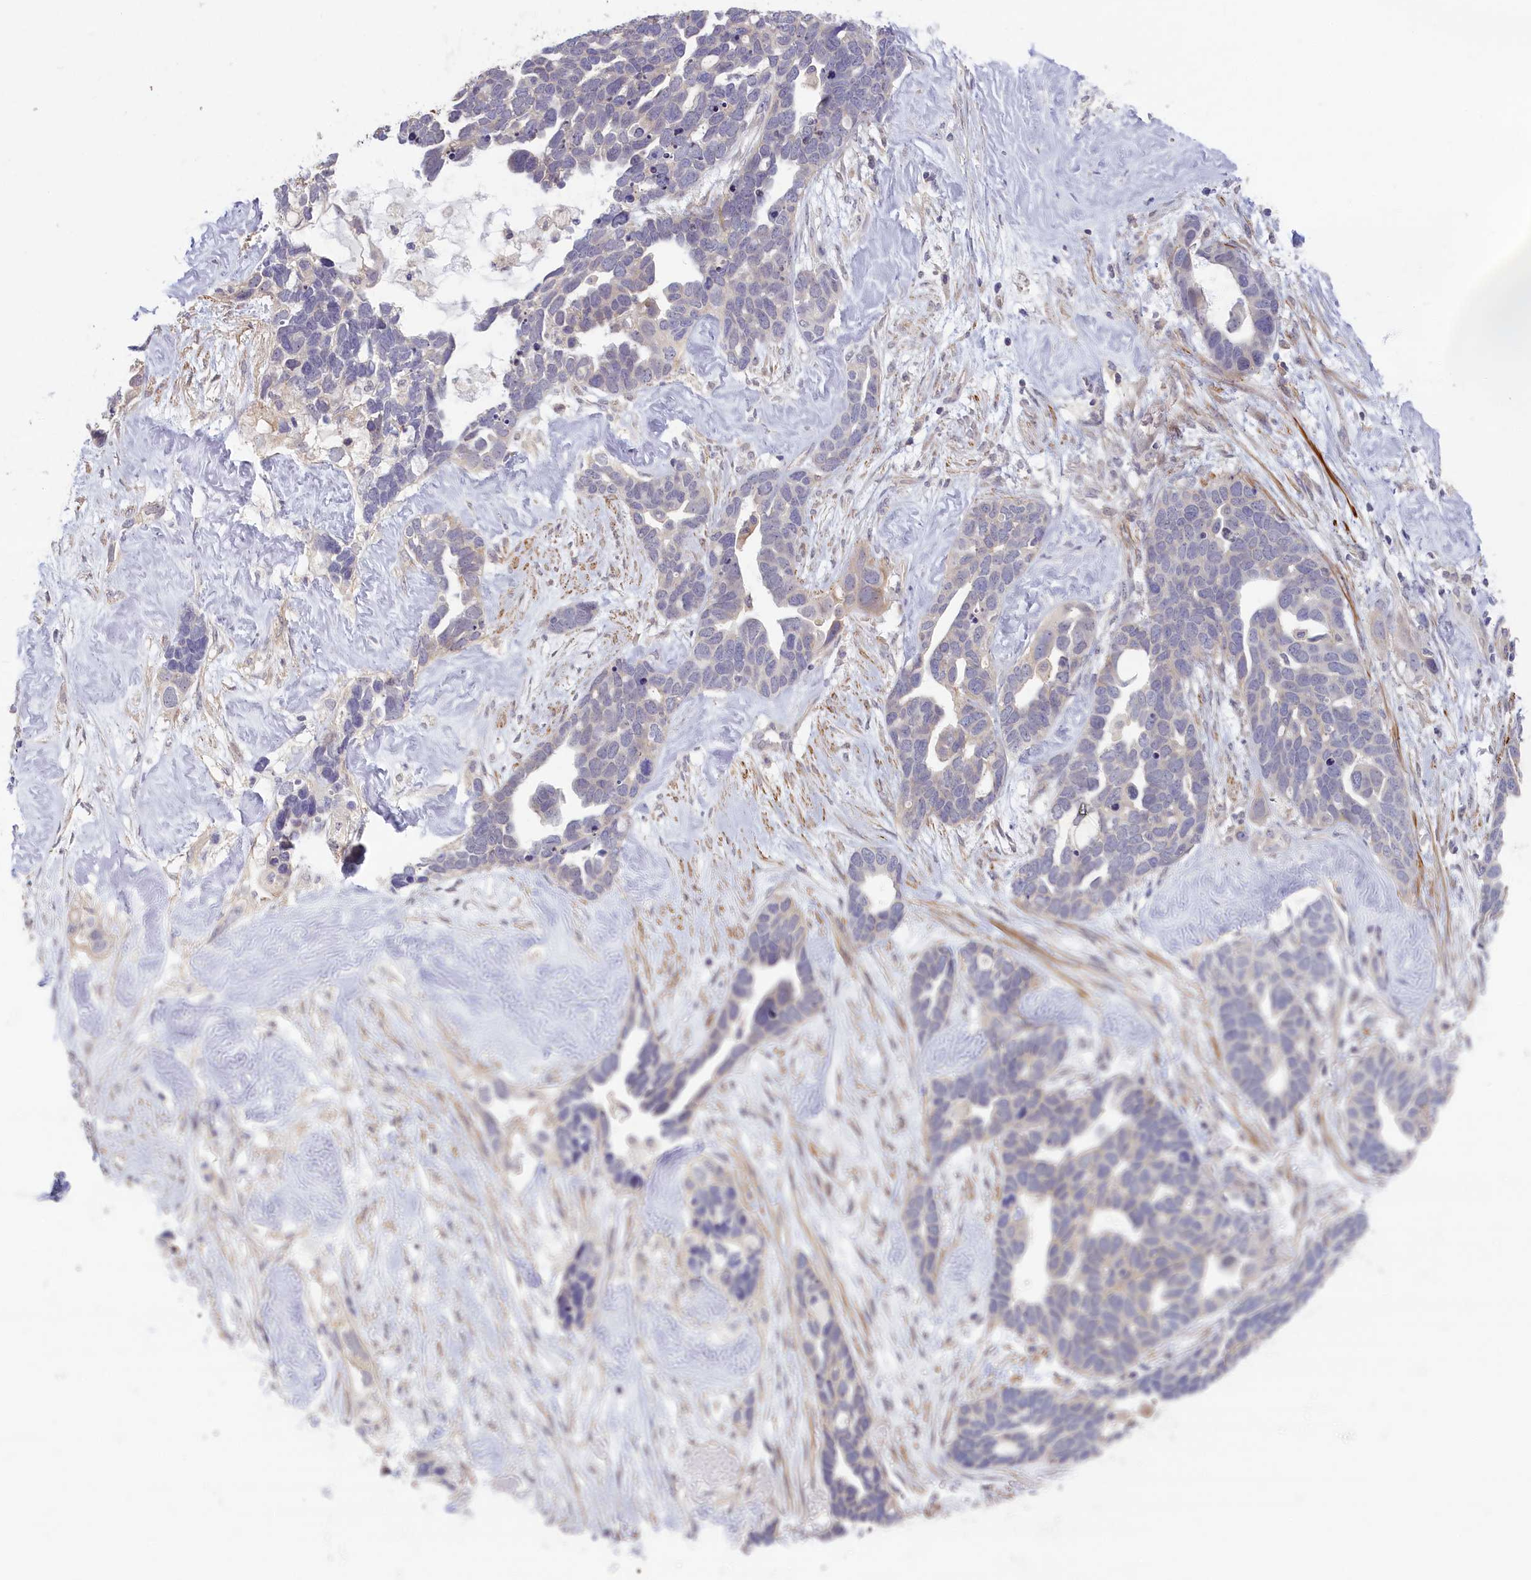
{"staining": {"intensity": "negative", "quantity": "none", "location": "none"}, "tissue": "ovarian cancer", "cell_type": "Tumor cells", "image_type": "cancer", "snomed": [{"axis": "morphology", "description": "Cystadenocarcinoma, serous, NOS"}, {"axis": "topography", "description": "Ovary"}], "caption": "Immunohistochemistry (IHC) histopathology image of neoplastic tissue: ovarian serous cystadenocarcinoma stained with DAB demonstrates no significant protein expression in tumor cells. Brightfield microscopy of immunohistochemistry (IHC) stained with DAB (brown) and hematoxylin (blue), captured at high magnification.", "gene": "TRPM4", "patient": {"sex": "female", "age": 54}}